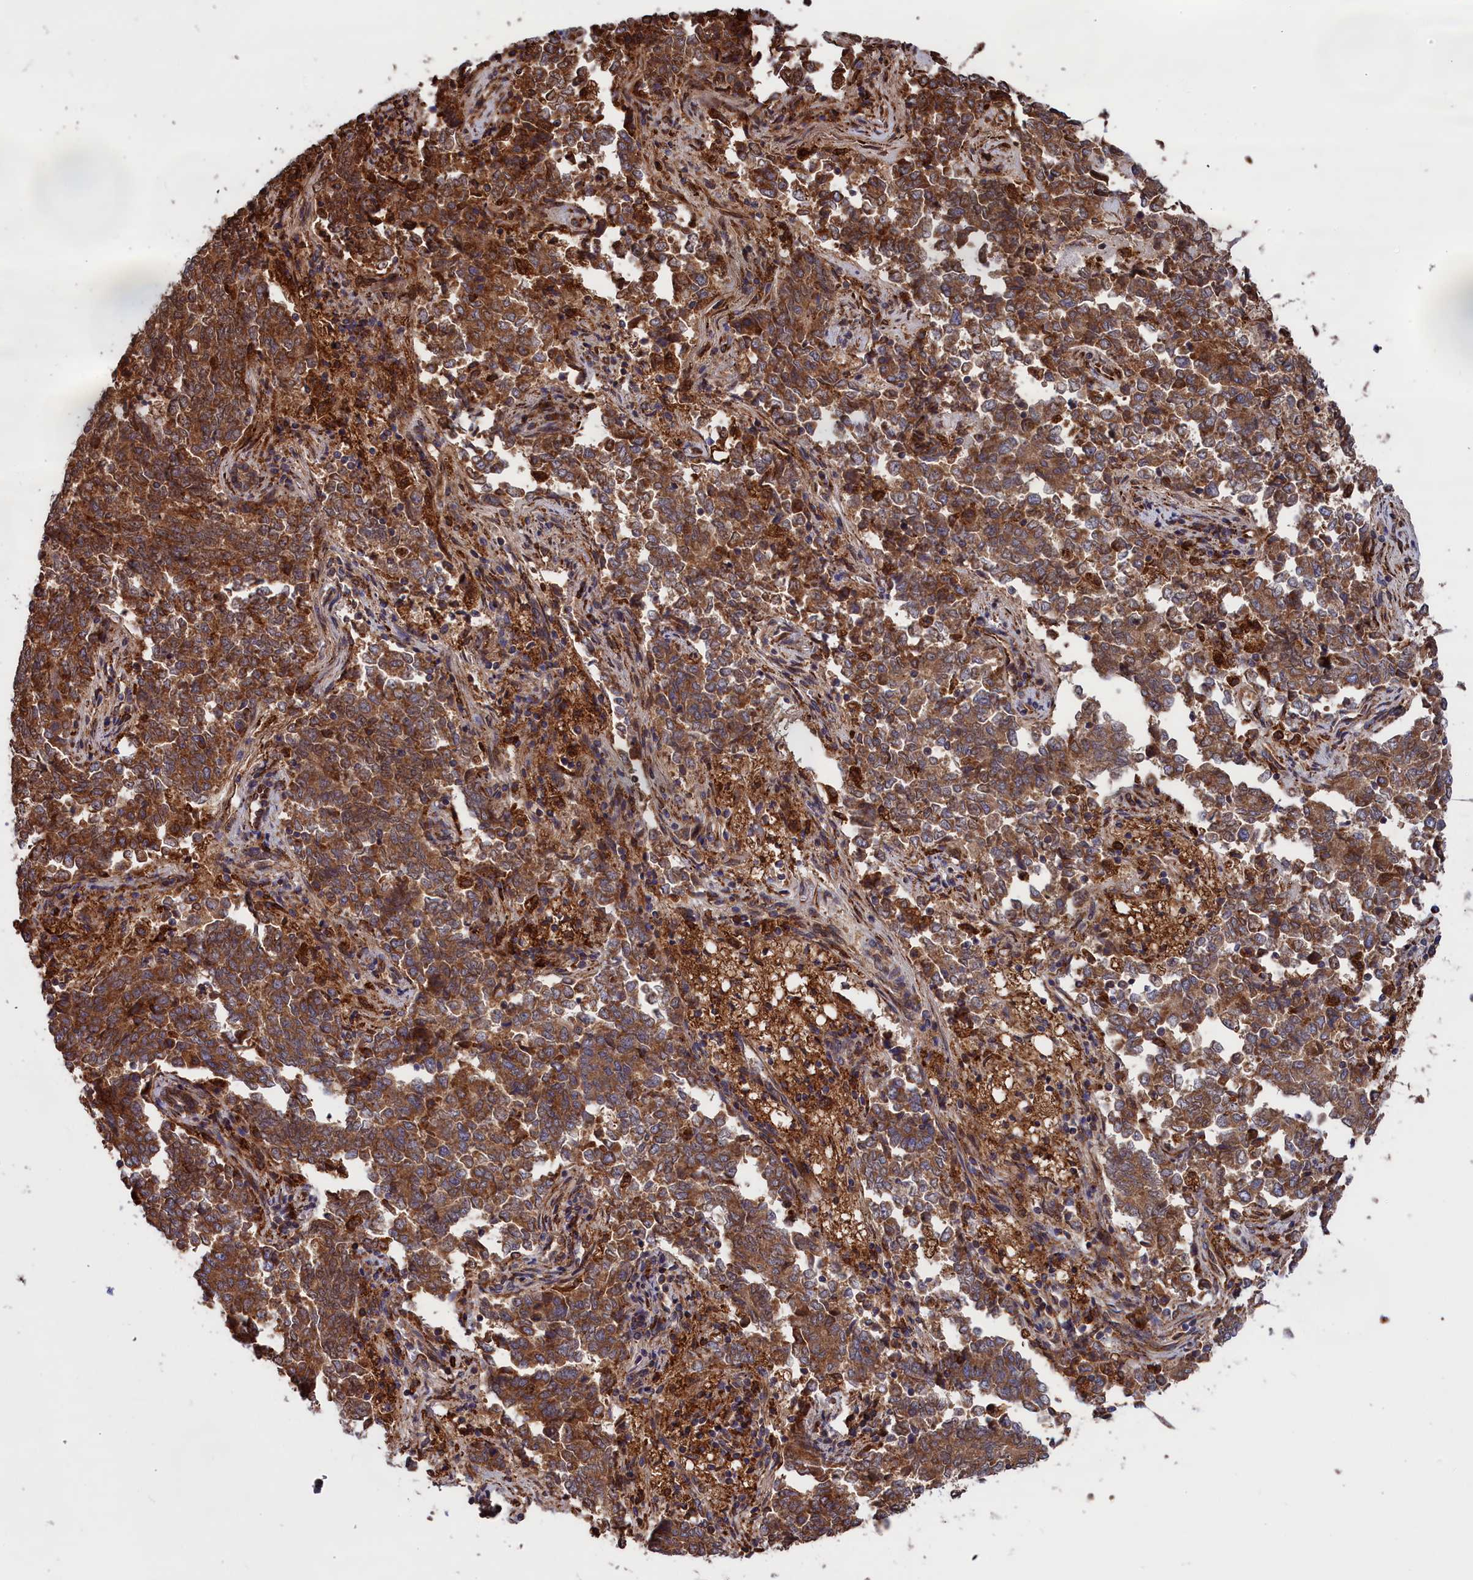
{"staining": {"intensity": "moderate", "quantity": ">75%", "location": "cytoplasmic/membranous"}, "tissue": "endometrial cancer", "cell_type": "Tumor cells", "image_type": "cancer", "snomed": [{"axis": "morphology", "description": "Adenocarcinoma, NOS"}, {"axis": "topography", "description": "Endometrium"}], "caption": "Protein expression analysis of human adenocarcinoma (endometrial) reveals moderate cytoplasmic/membranous expression in approximately >75% of tumor cells. The staining is performed using DAB brown chromogen to label protein expression. The nuclei are counter-stained blue using hematoxylin.", "gene": "PLA2G4C", "patient": {"sex": "female", "age": 80}}